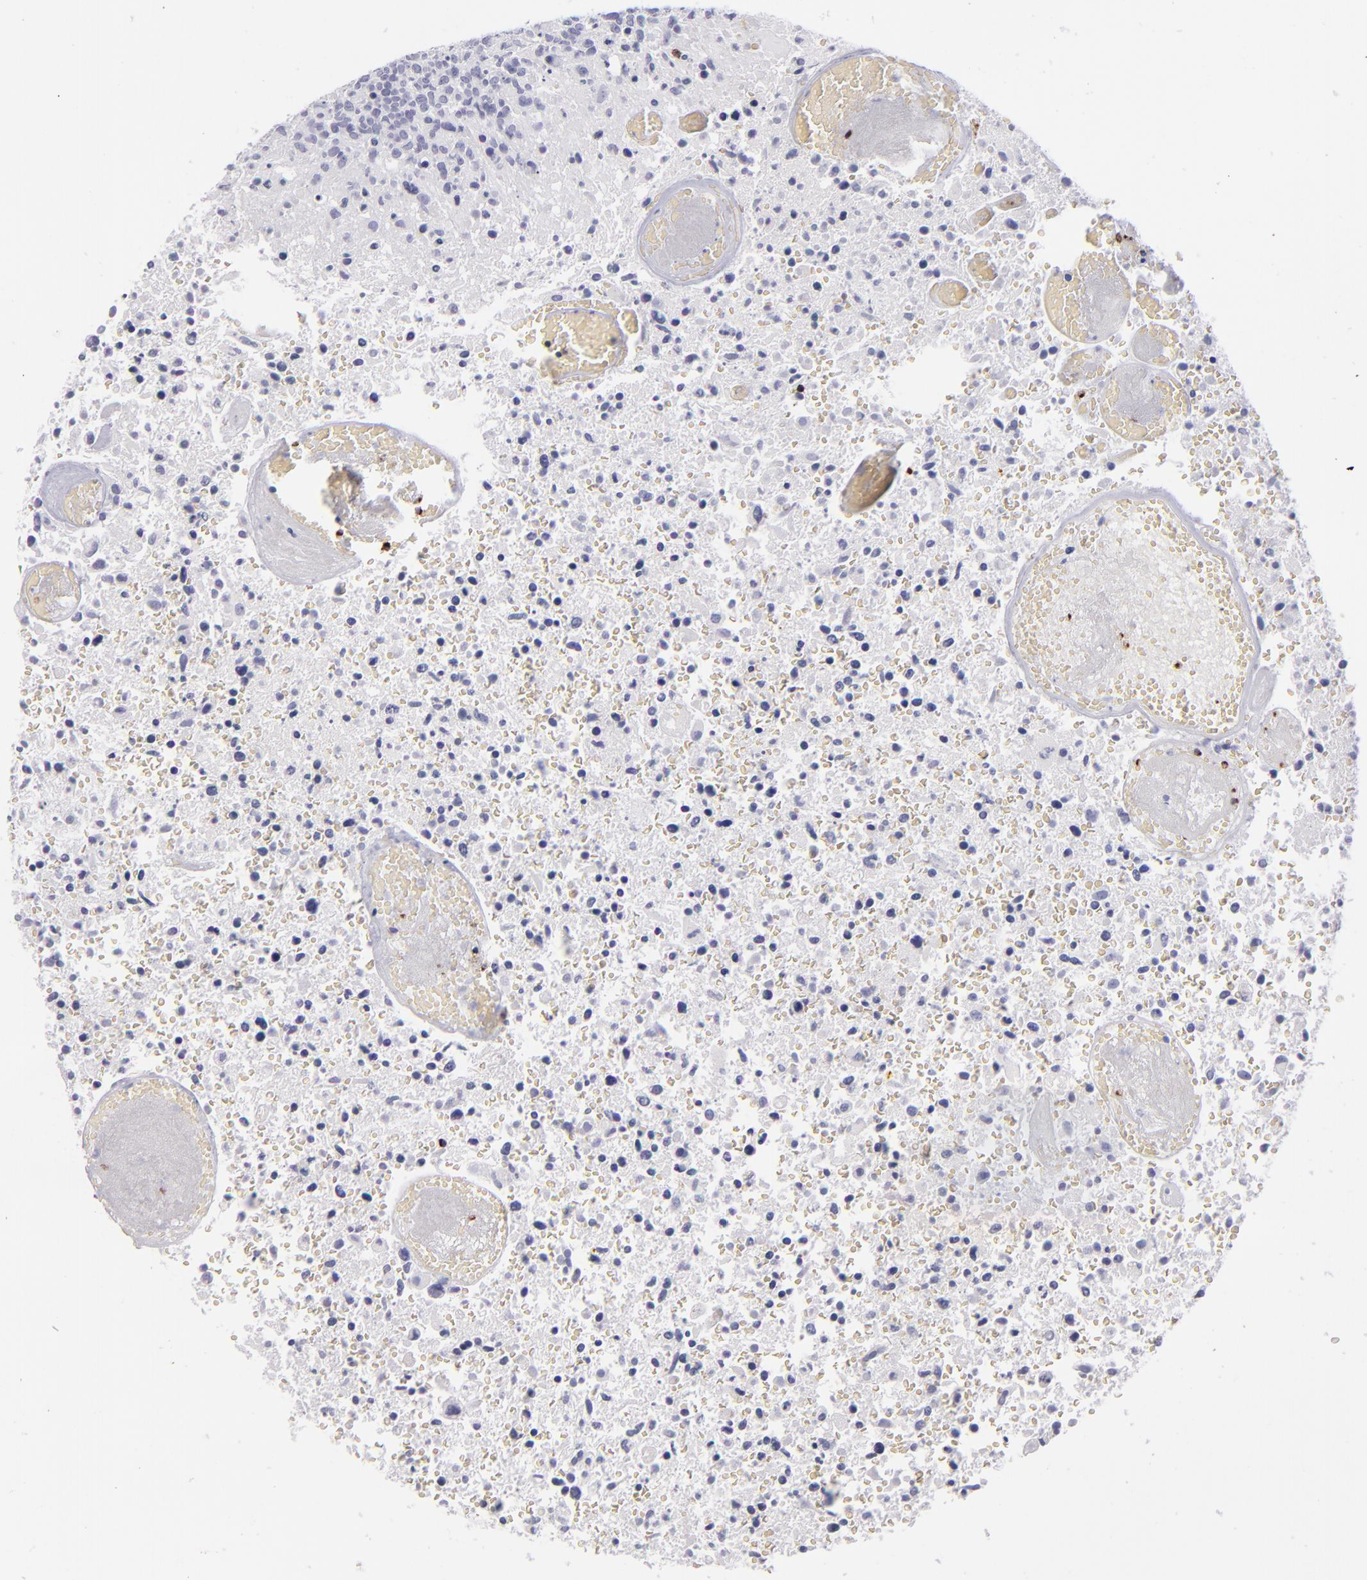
{"staining": {"intensity": "negative", "quantity": "none", "location": "none"}, "tissue": "glioma", "cell_type": "Tumor cells", "image_type": "cancer", "snomed": [{"axis": "morphology", "description": "Glioma, malignant, High grade"}, {"axis": "topography", "description": "Brain"}], "caption": "There is no significant staining in tumor cells of glioma.", "gene": "CD2", "patient": {"sex": "male", "age": 72}}